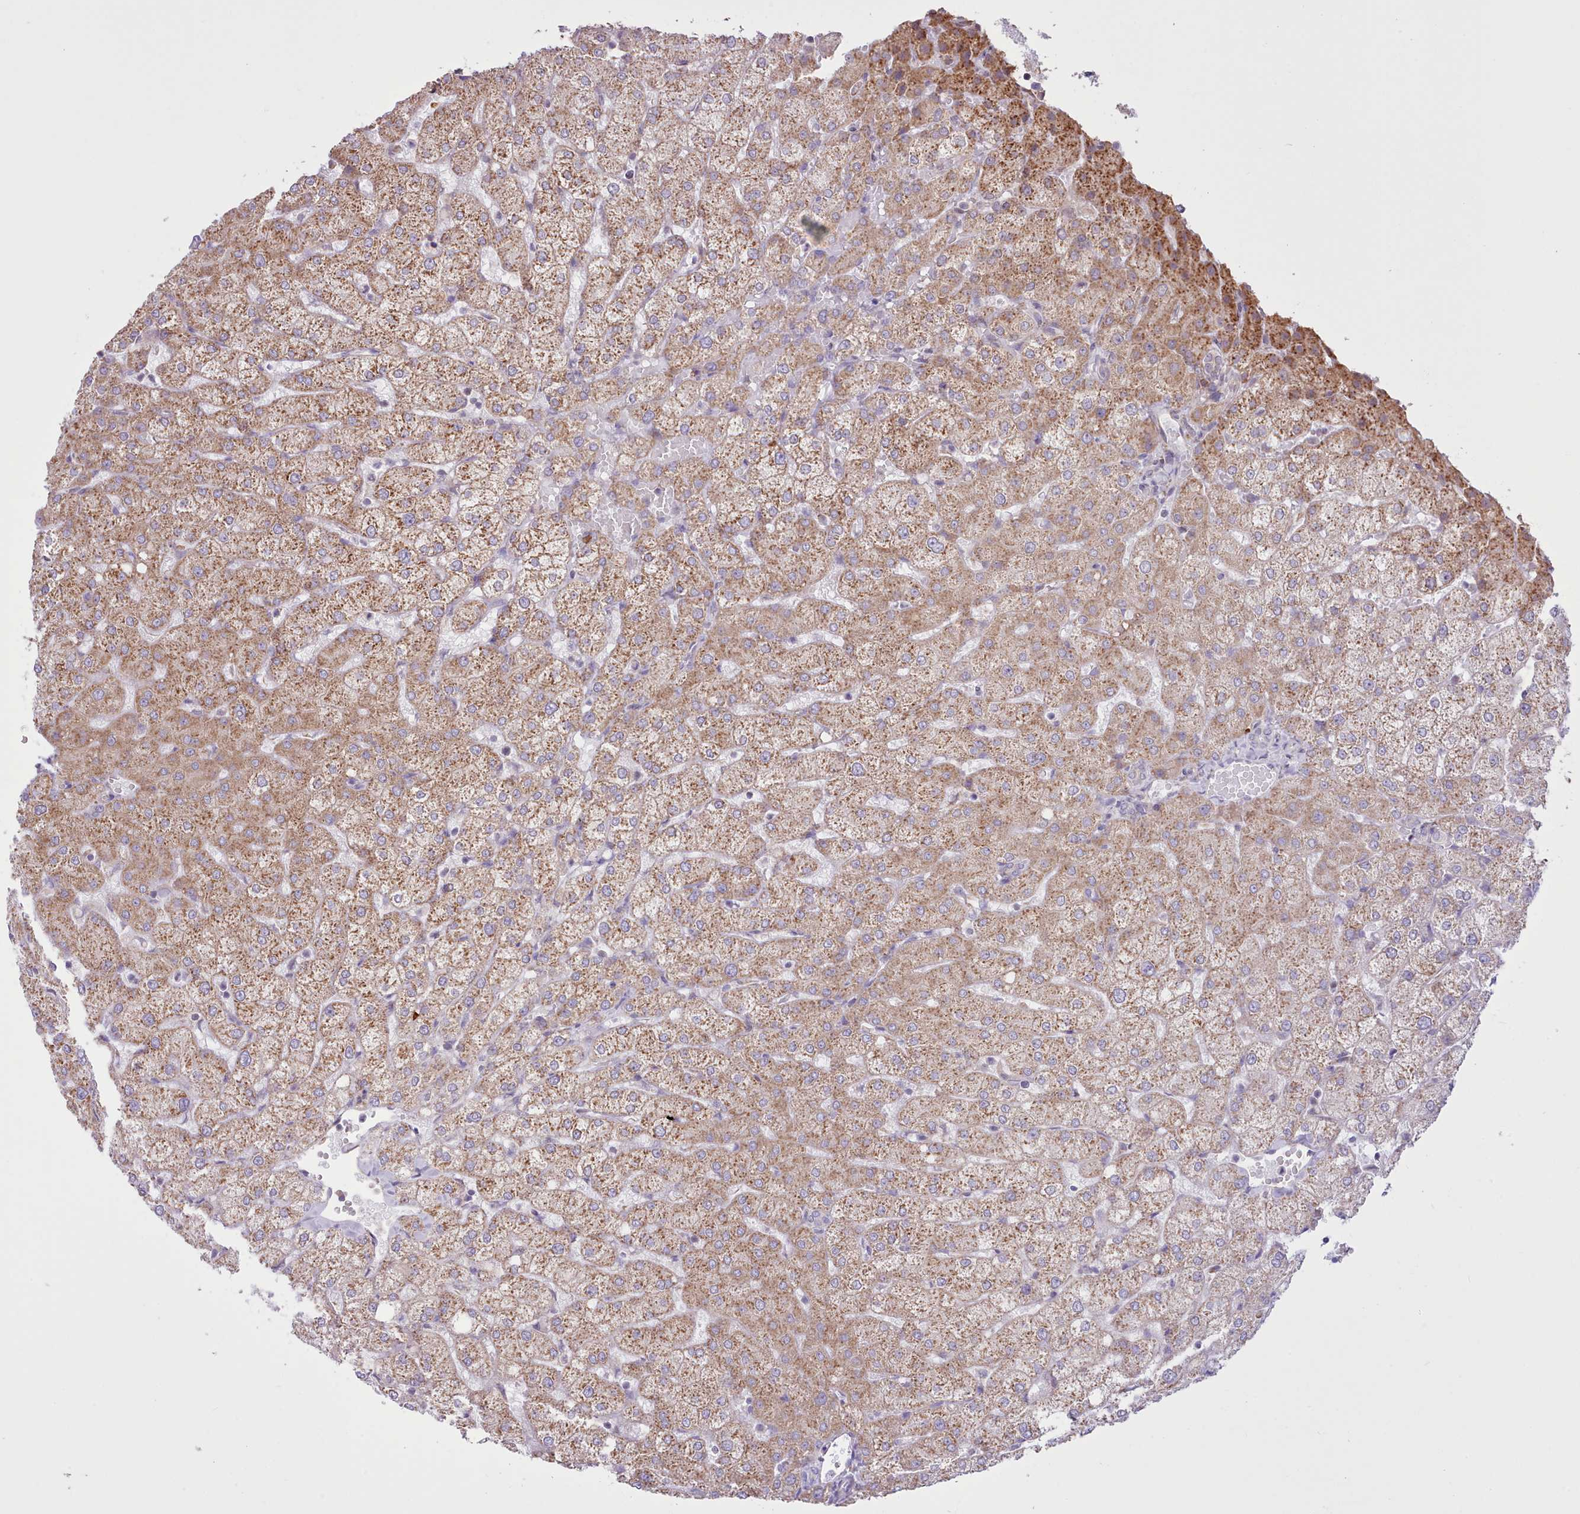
{"staining": {"intensity": "negative", "quantity": "none", "location": "none"}, "tissue": "liver", "cell_type": "Cholangiocytes", "image_type": "normal", "snomed": [{"axis": "morphology", "description": "Normal tissue, NOS"}, {"axis": "topography", "description": "Liver"}], "caption": "DAB (3,3'-diaminobenzidine) immunohistochemical staining of unremarkable human liver exhibits no significant expression in cholangiocytes. Nuclei are stained in blue.", "gene": "SEC61B", "patient": {"sex": "female", "age": 54}}